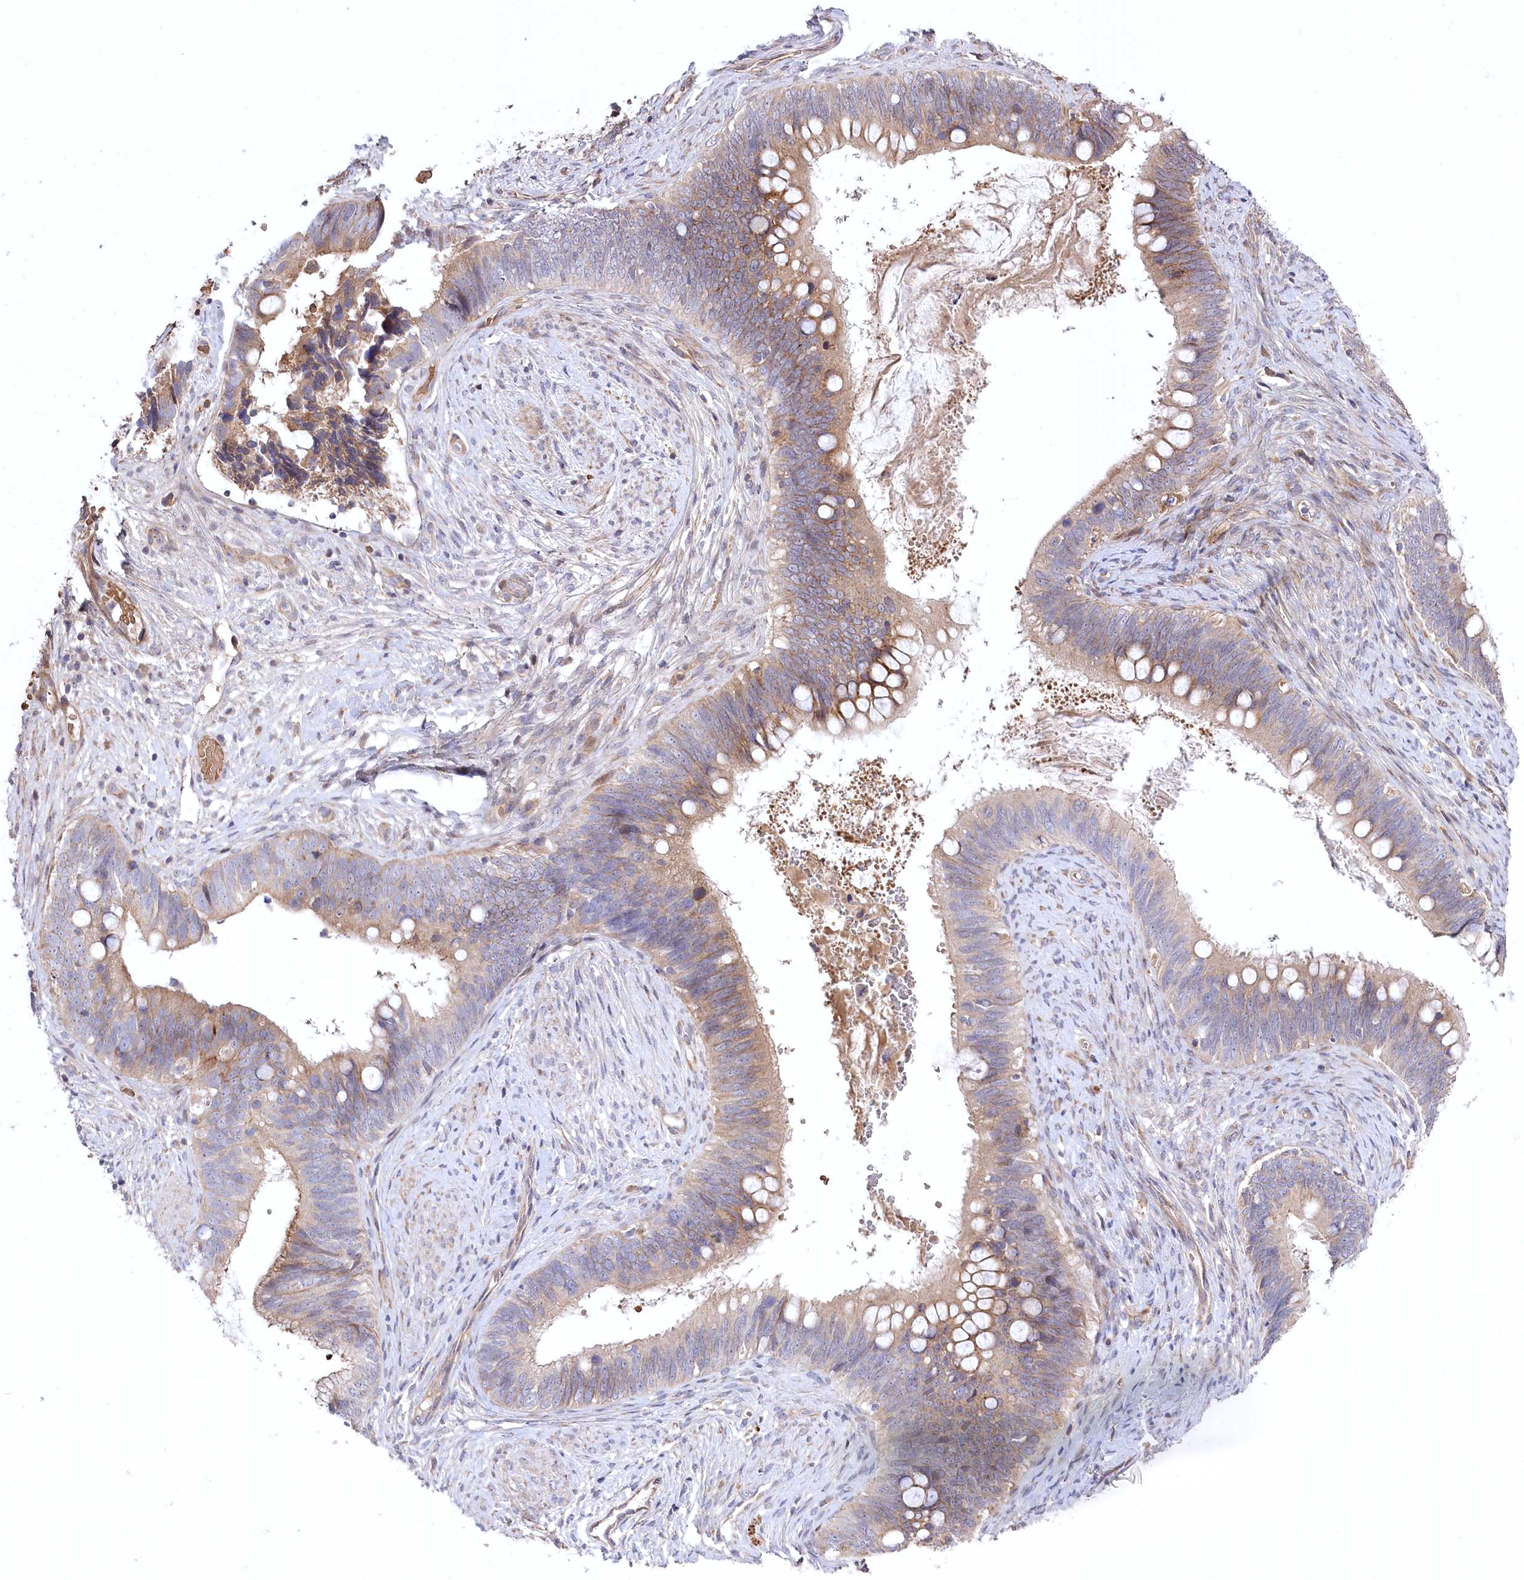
{"staining": {"intensity": "weak", "quantity": ">75%", "location": "cytoplasmic/membranous"}, "tissue": "cervical cancer", "cell_type": "Tumor cells", "image_type": "cancer", "snomed": [{"axis": "morphology", "description": "Adenocarcinoma, NOS"}, {"axis": "topography", "description": "Cervix"}], "caption": "Cervical cancer (adenocarcinoma) stained with DAB immunohistochemistry (IHC) shows low levels of weak cytoplasmic/membranous staining in approximately >75% of tumor cells.", "gene": "TRUB1", "patient": {"sex": "female", "age": 42}}